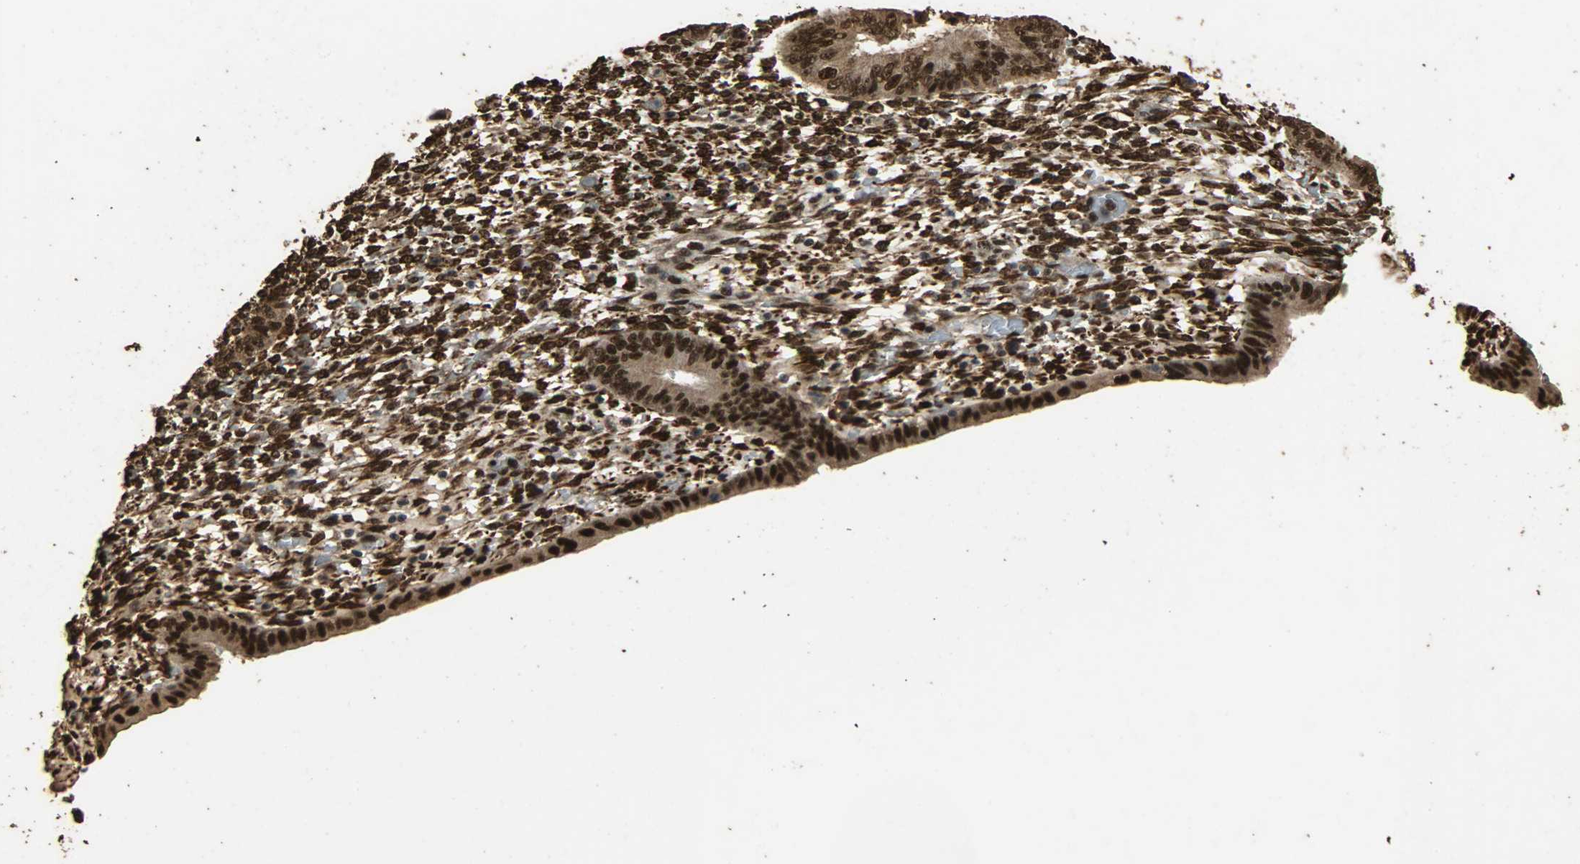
{"staining": {"intensity": "moderate", "quantity": "25%-75%", "location": "nuclear"}, "tissue": "endometrium", "cell_type": "Cells in endometrial stroma", "image_type": "normal", "snomed": [{"axis": "morphology", "description": "Normal tissue, NOS"}, {"axis": "topography", "description": "Endometrium"}], "caption": "Immunohistochemistry (DAB (3,3'-diaminobenzidine)) staining of benign human endometrium reveals moderate nuclear protein staining in approximately 25%-75% of cells in endometrial stroma. The staining was performed using DAB (3,3'-diaminobenzidine), with brown indicating positive protein expression. Nuclei are stained blue with hematoxylin.", "gene": "CCNT2", "patient": {"sex": "female", "age": 42}}